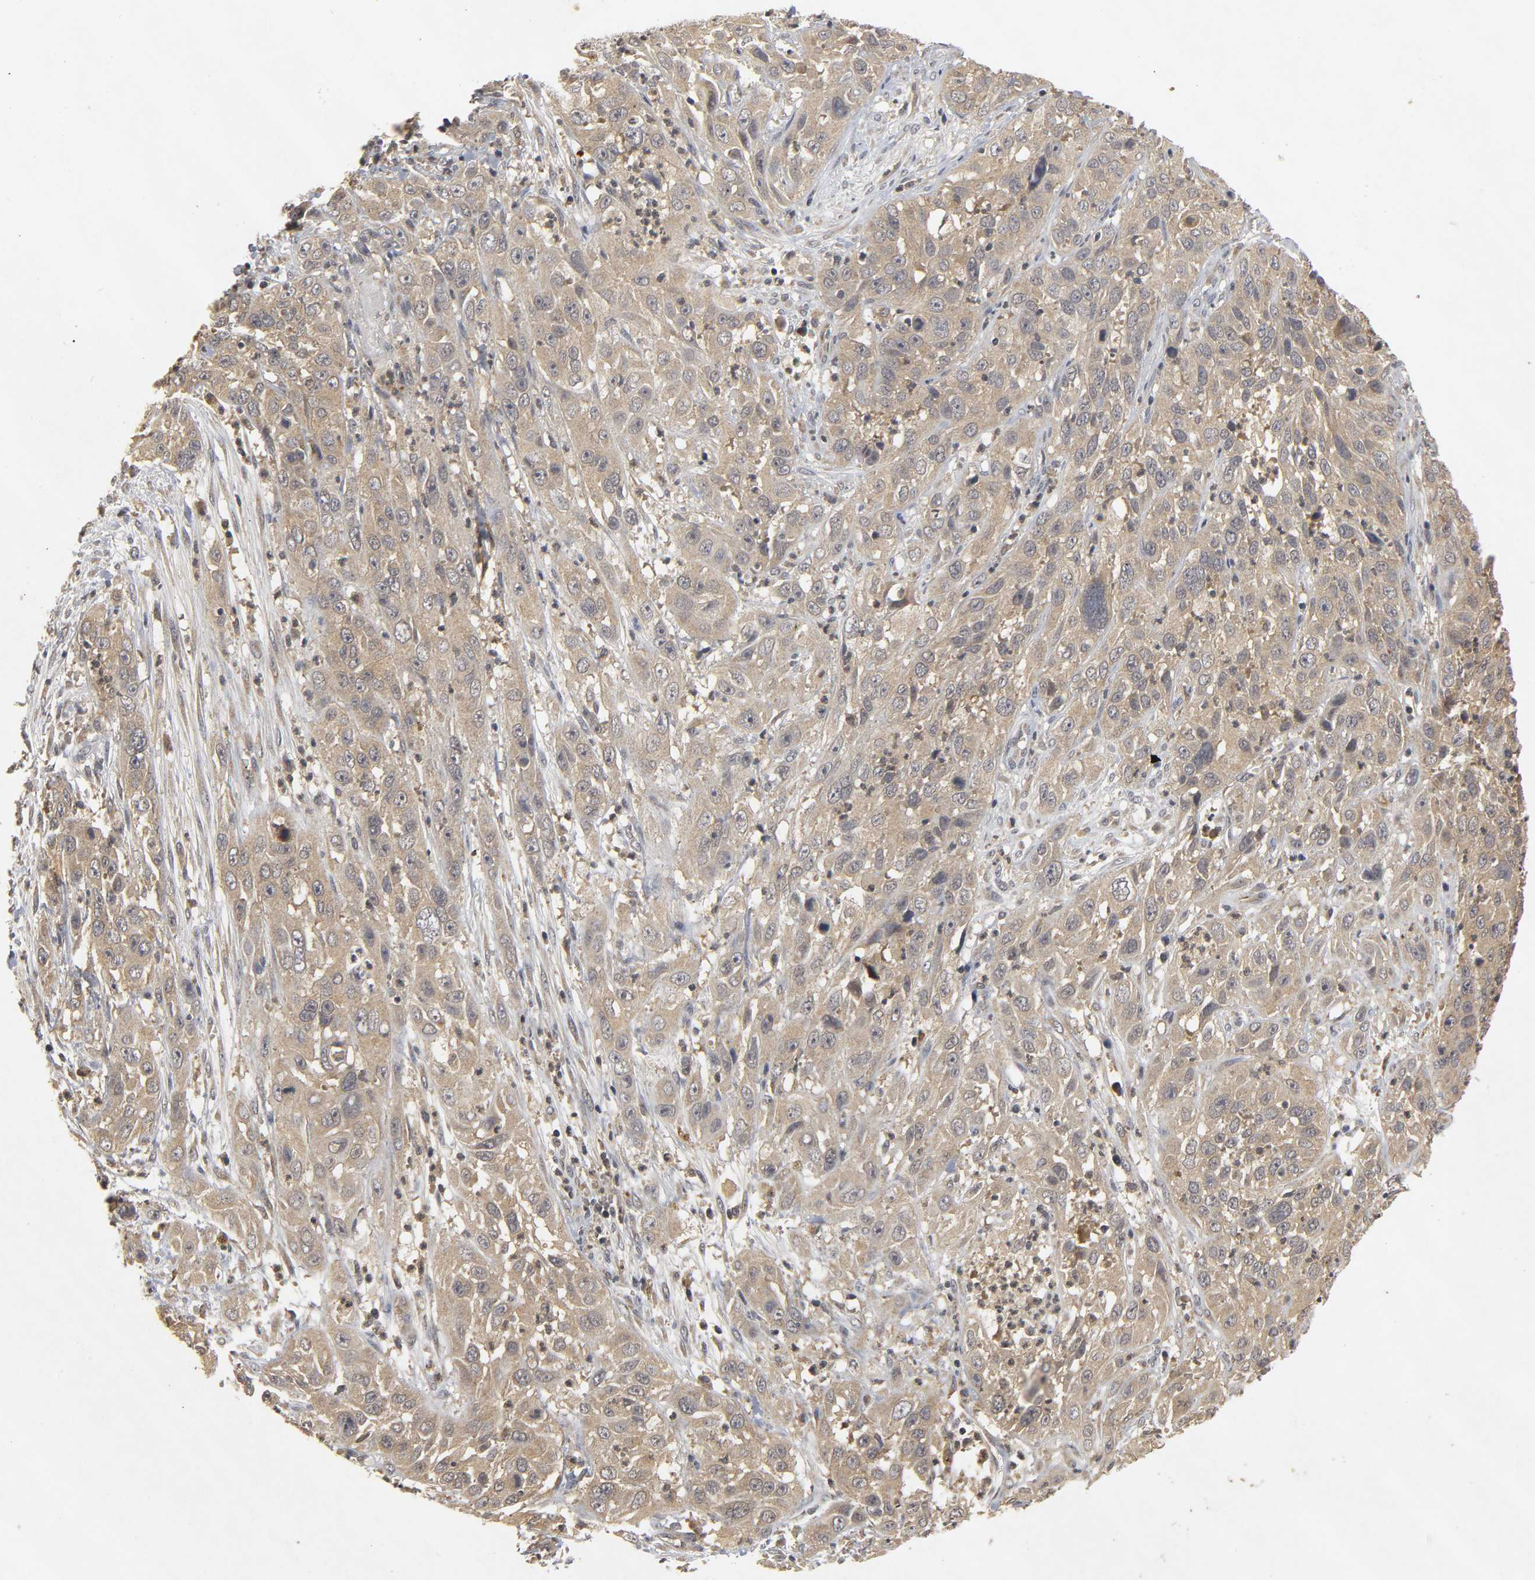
{"staining": {"intensity": "weak", "quantity": ">75%", "location": "cytoplasmic/membranous"}, "tissue": "cervical cancer", "cell_type": "Tumor cells", "image_type": "cancer", "snomed": [{"axis": "morphology", "description": "Squamous cell carcinoma, NOS"}, {"axis": "topography", "description": "Cervix"}], "caption": "Immunohistochemistry (DAB (3,3'-diaminobenzidine)) staining of human cervical cancer (squamous cell carcinoma) displays weak cytoplasmic/membranous protein positivity in about >75% of tumor cells. (IHC, brightfield microscopy, high magnification).", "gene": "TRAF6", "patient": {"sex": "female", "age": 32}}